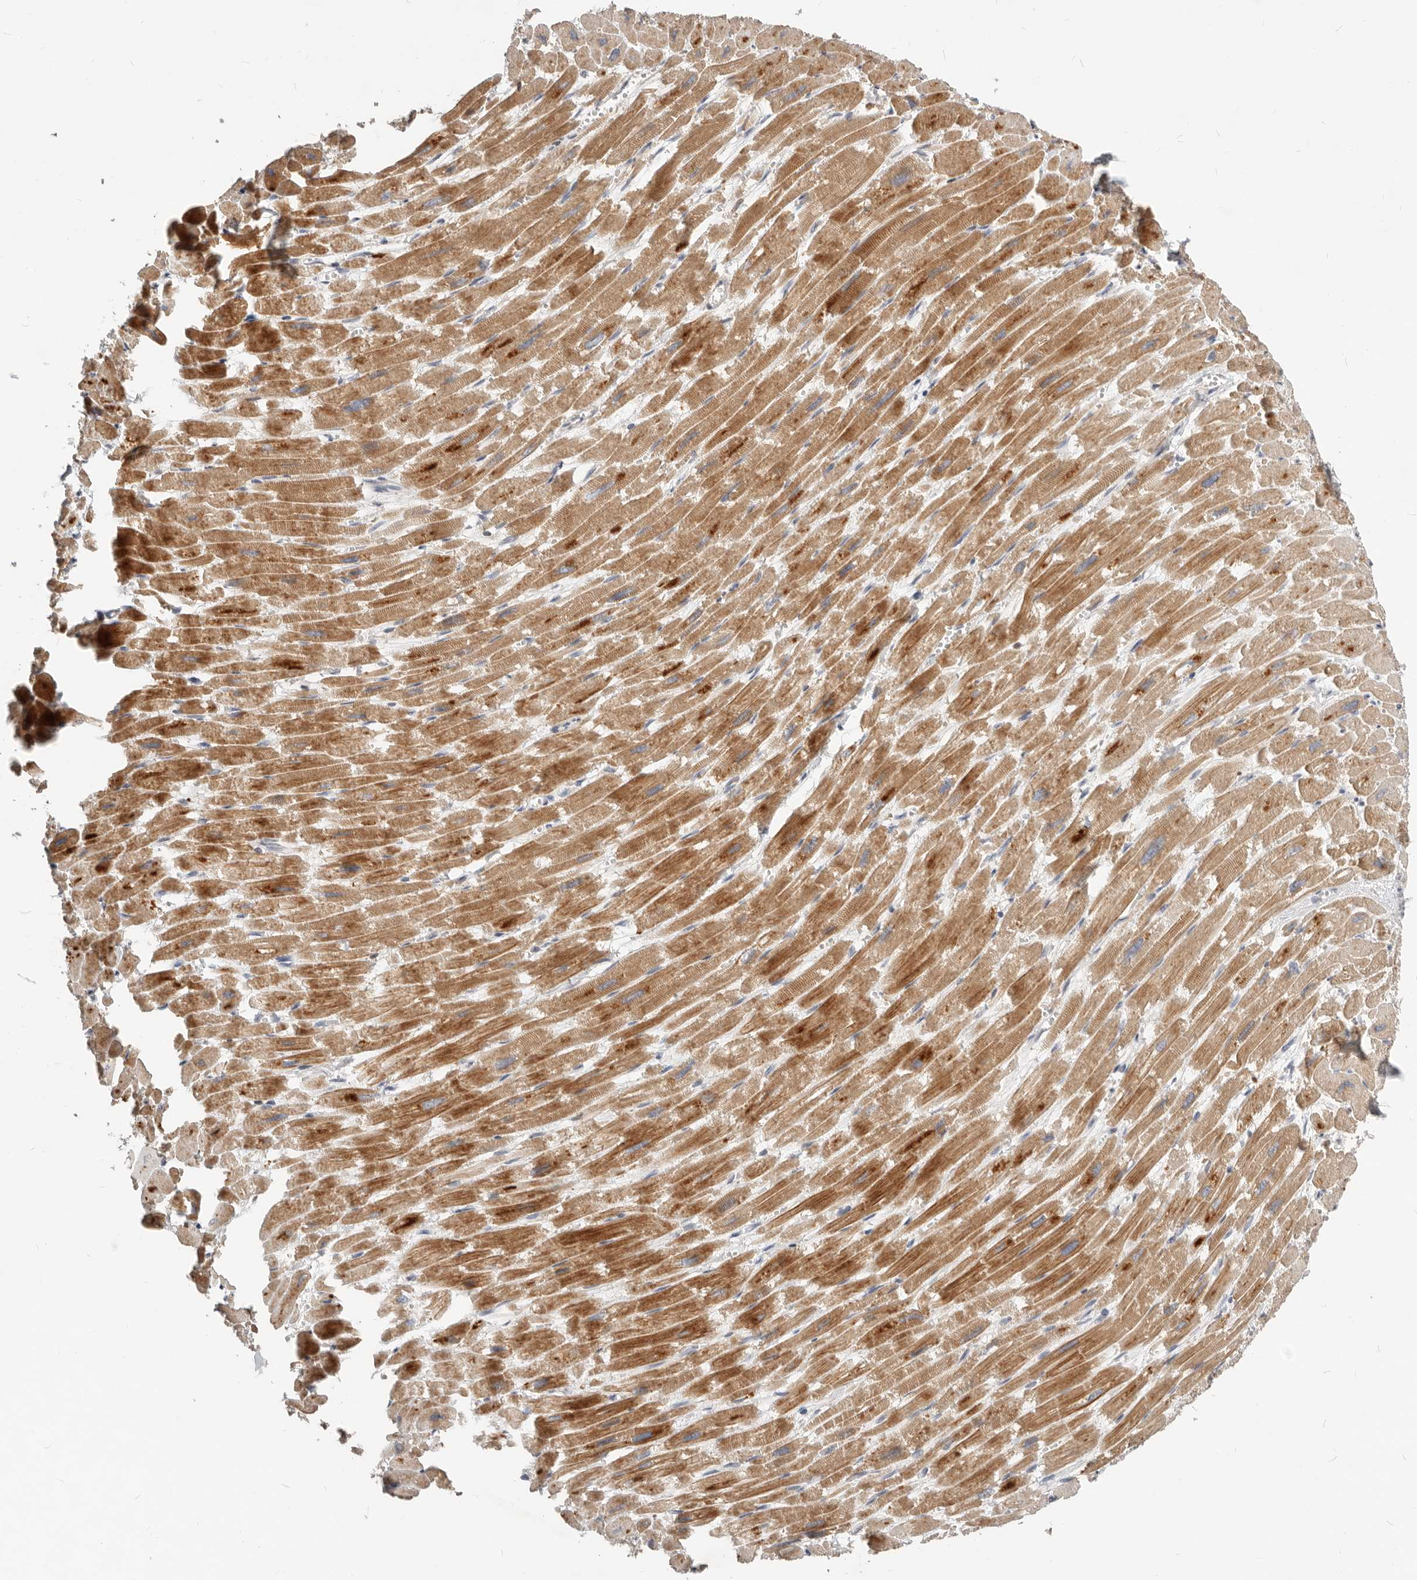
{"staining": {"intensity": "moderate", "quantity": ">75%", "location": "cytoplasmic/membranous"}, "tissue": "heart muscle", "cell_type": "Cardiomyocytes", "image_type": "normal", "snomed": [{"axis": "morphology", "description": "Normal tissue, NOS"}, {"axis": "topography", "description": "Heart"}], "caption": "Protein expression analysis of normal heart muscle exhibits moderate cytoplasmic/membranous expression in about >75% of cardiomyocytes. Using DAB (brown) and hematoxylin (blue) stains, captured at high magnification using brightfield microscopy.", "gene": "NPY4R2", "patient": {"sex": "male", "age": 54}}